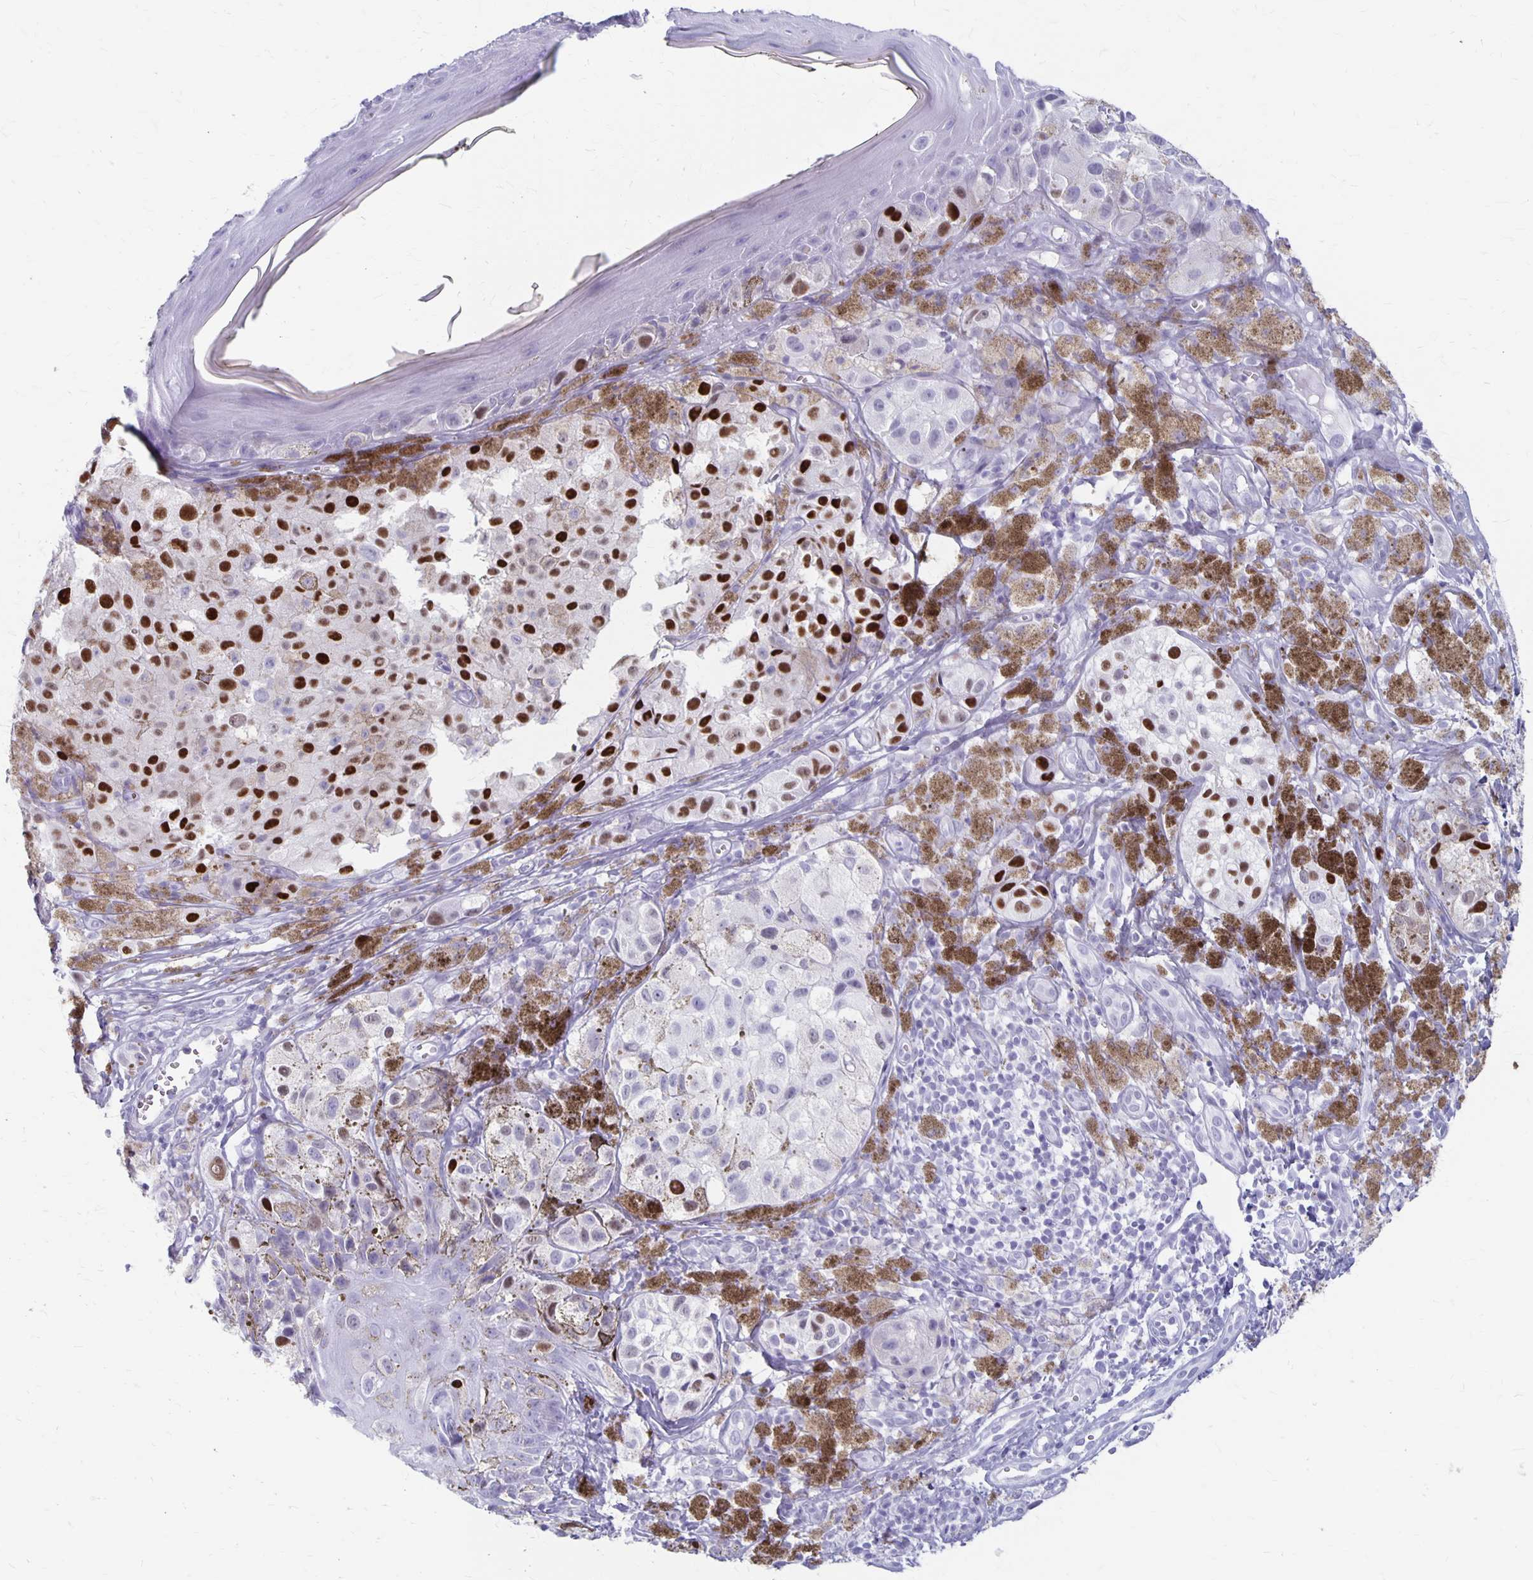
{"staining": {"intensity": "strong", "quantity": "25%-75%", "location": "nuclear"}, "tissue": "melanoma", "cell_type": "Tumor cells", "image_type": "cancer", "snomed": [{"axis": "morphology", "description": "Malignant melanoma, NOS"}, {"axis": "topography", "description": "Skin"}], "caption": "Malignant melanoma was stained to show a protein in brown. There is high levels of strong nuclear expression in about 25%-75% of tumor cells.", "gene": "MAGEC2", "patient": {"sex": "male", "age": 61}}